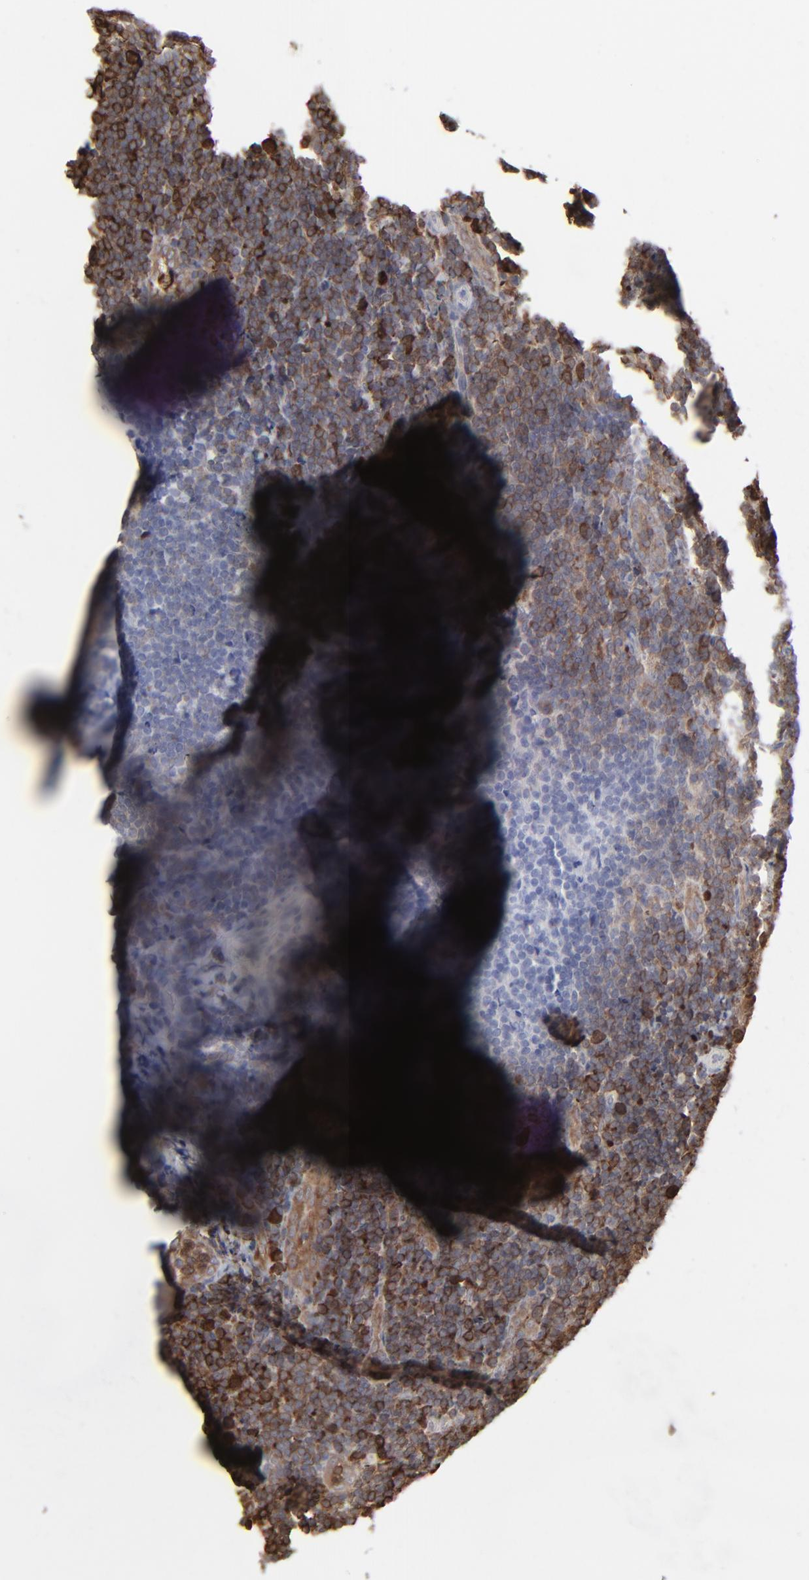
{"staining": {"intensity": "strong", "quantity": ">75%", "location": "cytoplasmic/membranous"}, "tissue": "tonsil", "cell_type": "Germinal center cells", "image_type": "normal", "snomed": [{"axis": "morphology", "description": "Normal tissue, NOS"}, {"axis": "topography", "description": "Tonsil"}], "caption": "Tonsil stained with a brown dye demonstrates strong cytoplasmic/membranous positive staining in about >75% of germinal center cells.", "gene": "NME1", "patient": {"sex": "male", "age": 31}}